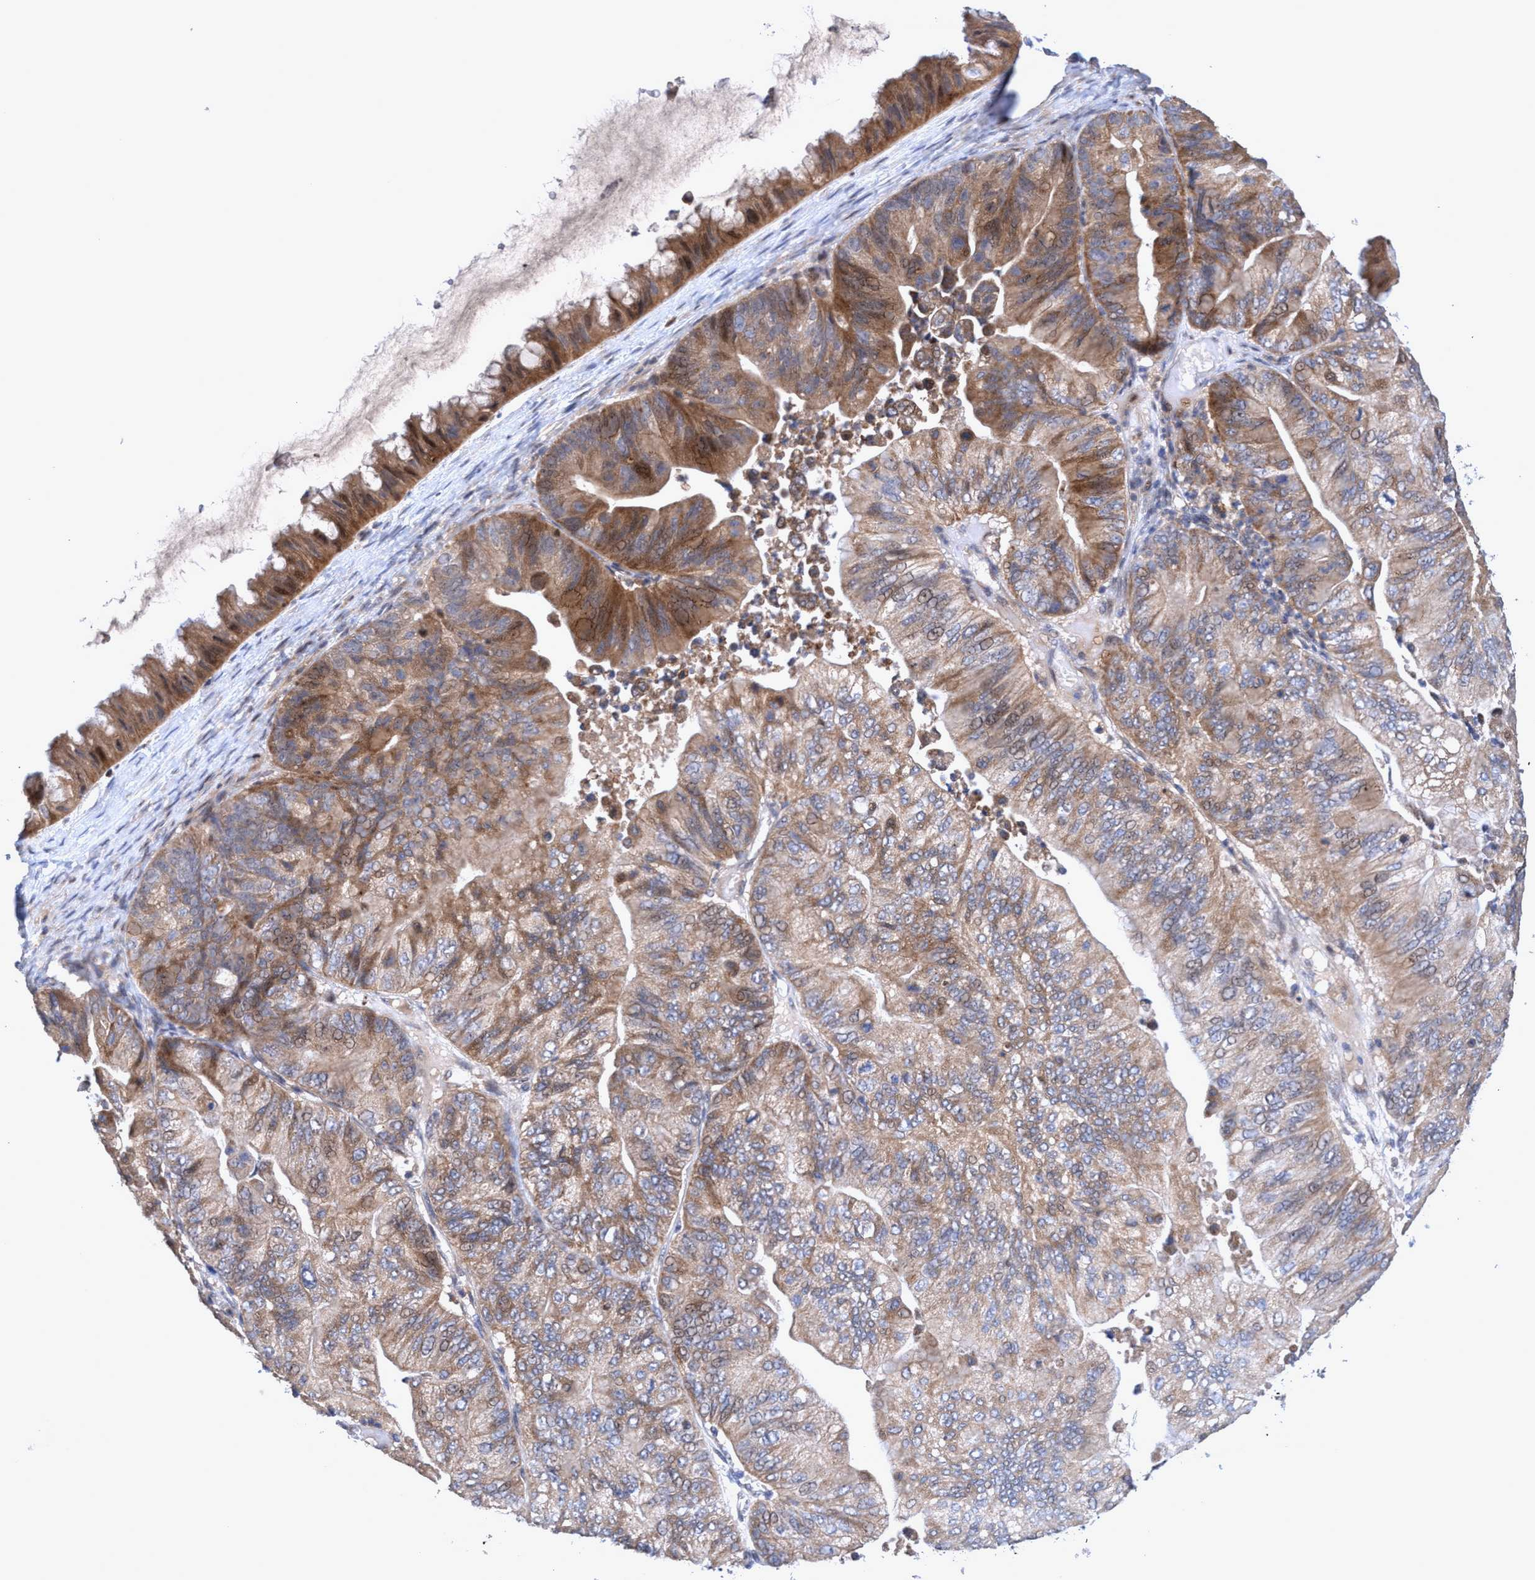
{"staining": {"intensity": "moderate", "quantity": "25%-75%", "location": "cytoplasmic/membranous"}, "tissue": "ovarian cancer", "cell_type": "Tumor cells", "image_type": "cancer", "snomed": [{"axis": "morphology", "description": "Cystadenocarcinoma, mucinous, NOS"}, {"axis": "topography", "description": "Ovary"}], "caption": "This histopathology image displays immunohistochemistry staining of ovarian cancer (mucinous cystadenocarcinoma), with medium moderate cytoplasmic/membranous expression in about 25%-75% of tumor cells.", "gene": "ZNF677", "patient": {"sex": "female", "age": 61}}